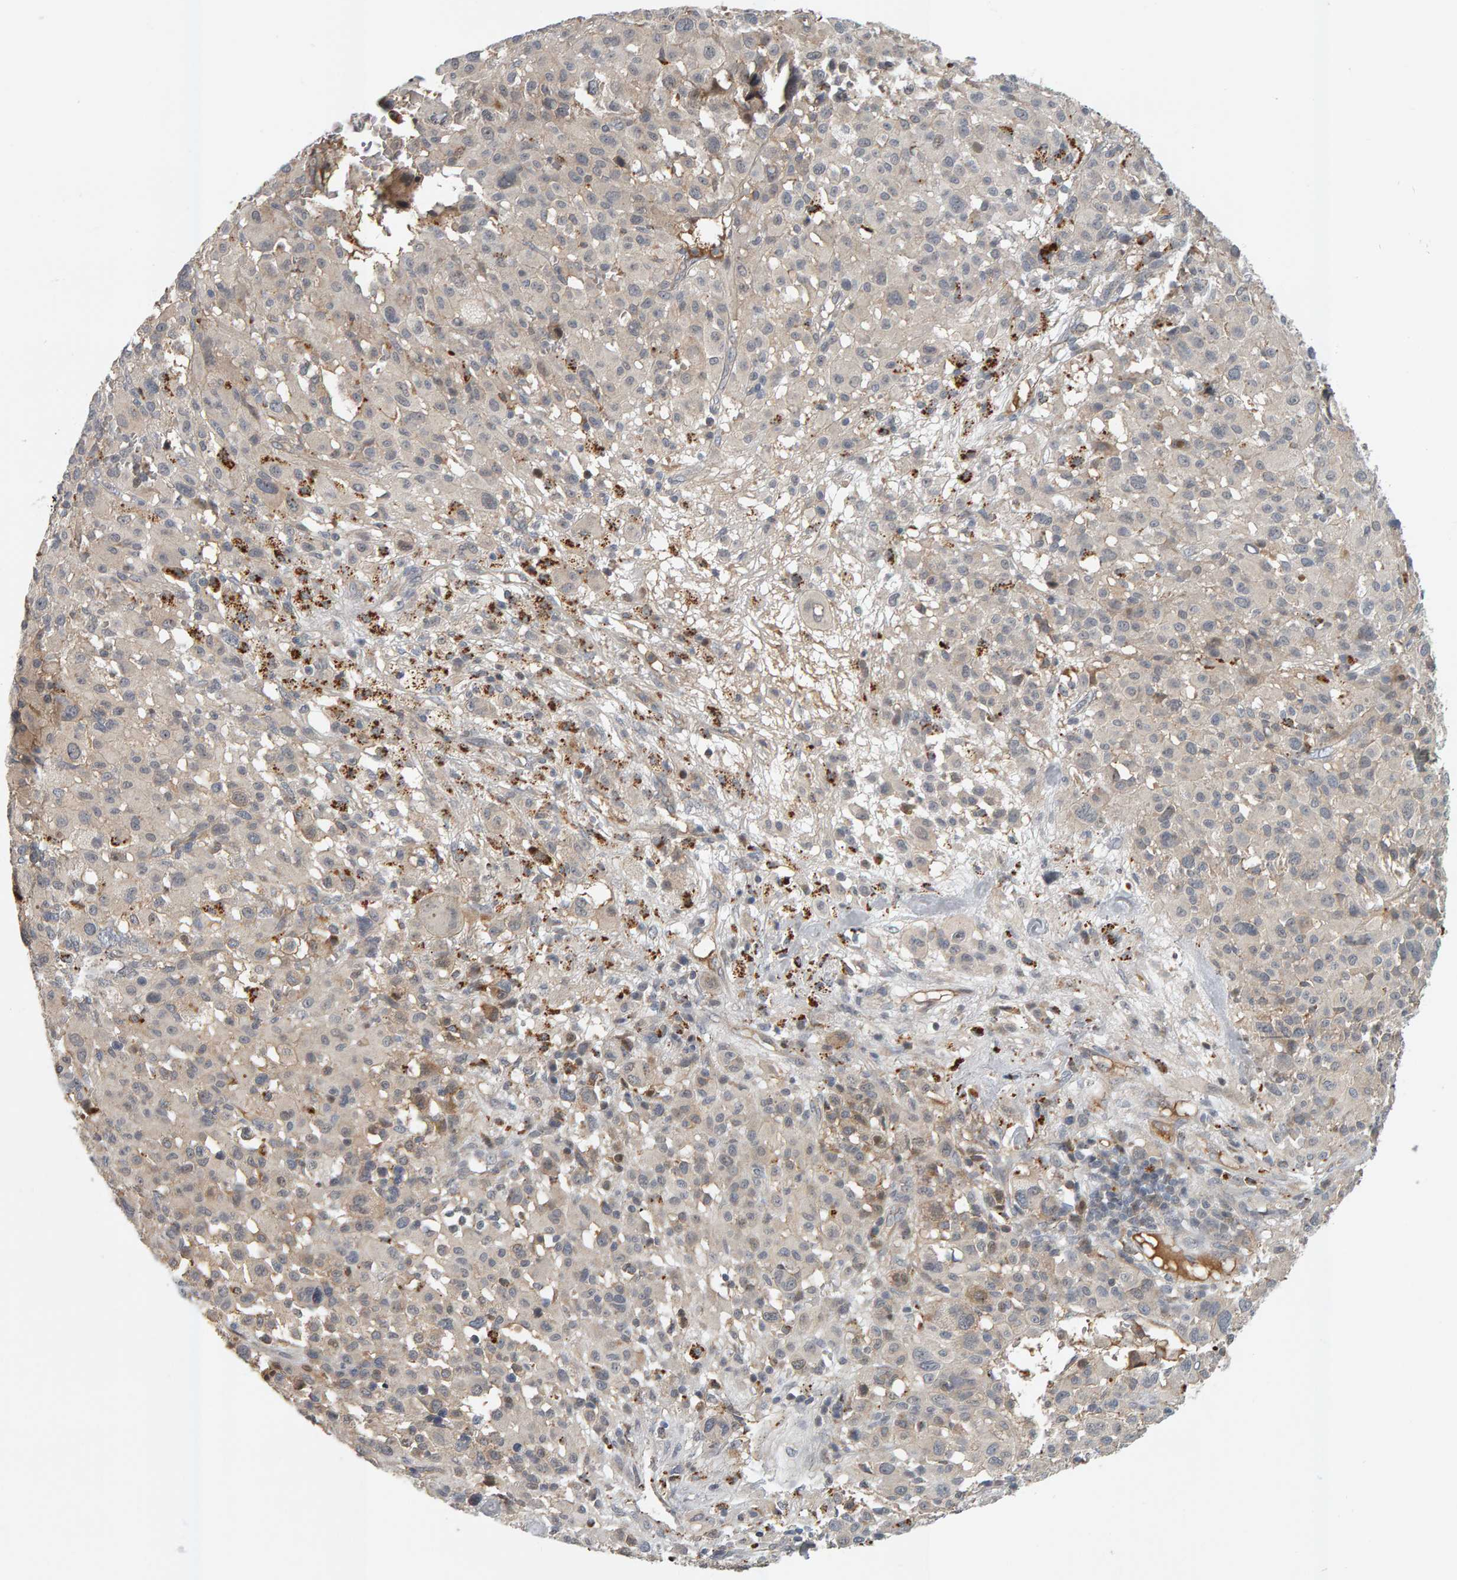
{"staining": {"intensity": "negative", "quantity": "none", "location": "none"}, "tissue": "melanoma", "cell_type": "Tumor cells", "image_type": "cancer", "snomed": [{"axis": "morphology", "description": "Malignant melanoma, Metastatic site"}, {"axis": "topography", "description": "Skin"}], "caption": "Tumor cells show no significant protein expression in malignant melanoma (metastatic site).", "gene": "ZNF160", "patient": {"sex": "female", "age": 74}}